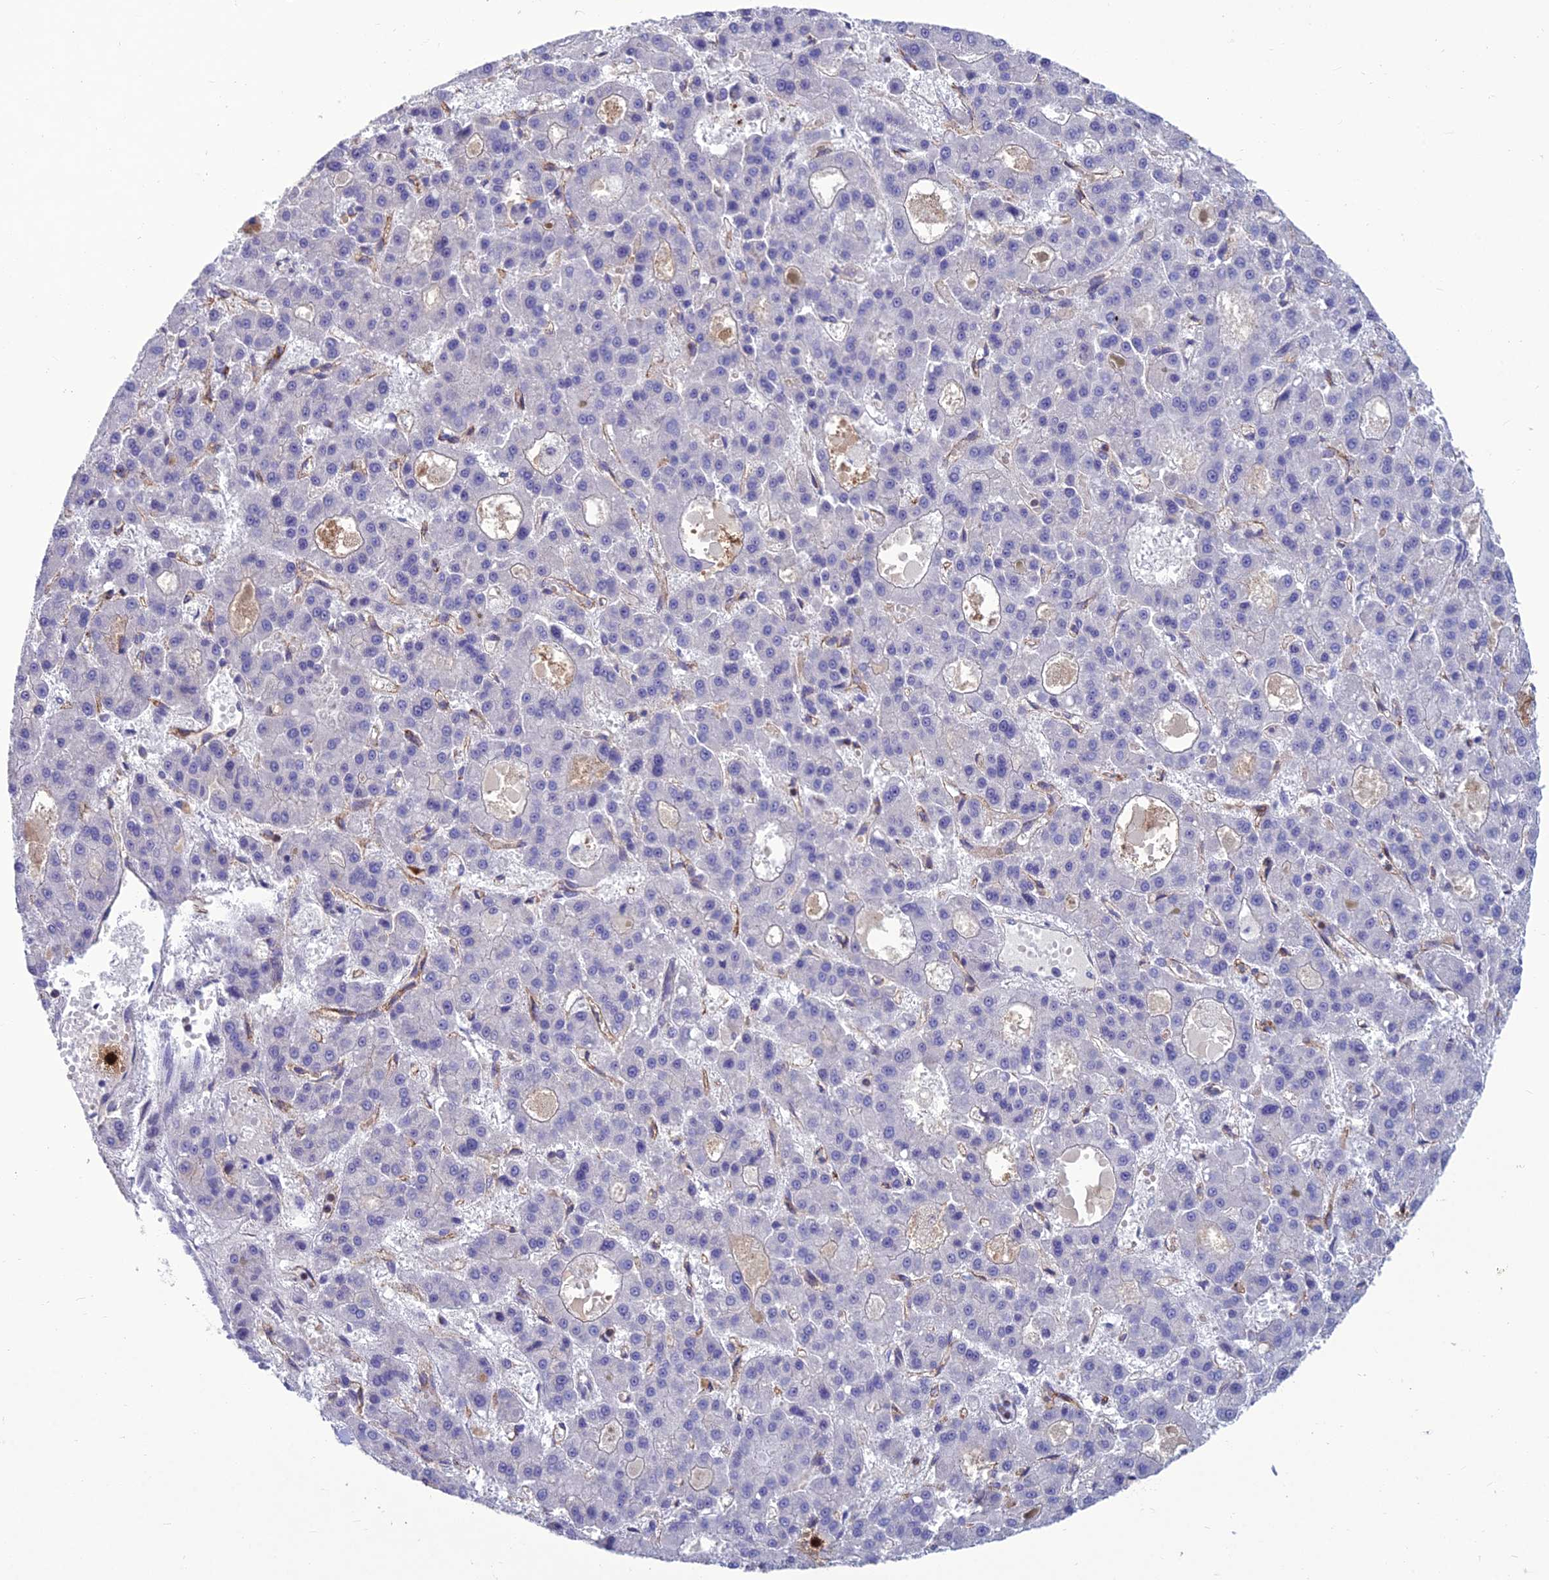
{"staining": {"intensity": "negative", "quantity": "none", "location": "none"}, "tissue": "liver cancer", "cell_type": "Tumor cells", "image_type": "cancer", "snomed": [{"axis": "morphology", "description": "Carcinoma, Hepatocellular, NOS"}, {"axis": "topography", "description": "Liver"}], "caption": "DAB (3,3'-diaminobenzidine) immunohistochemical staining of hepatocellular carcinoma (liver) shows no significant expression in tumor cells. The staining is performed using DAB brown chromogen with nuclei counter-stained in using hematoxylin.", "gene": "BBS7", "patient": {"sex": "male", "age": 70}}